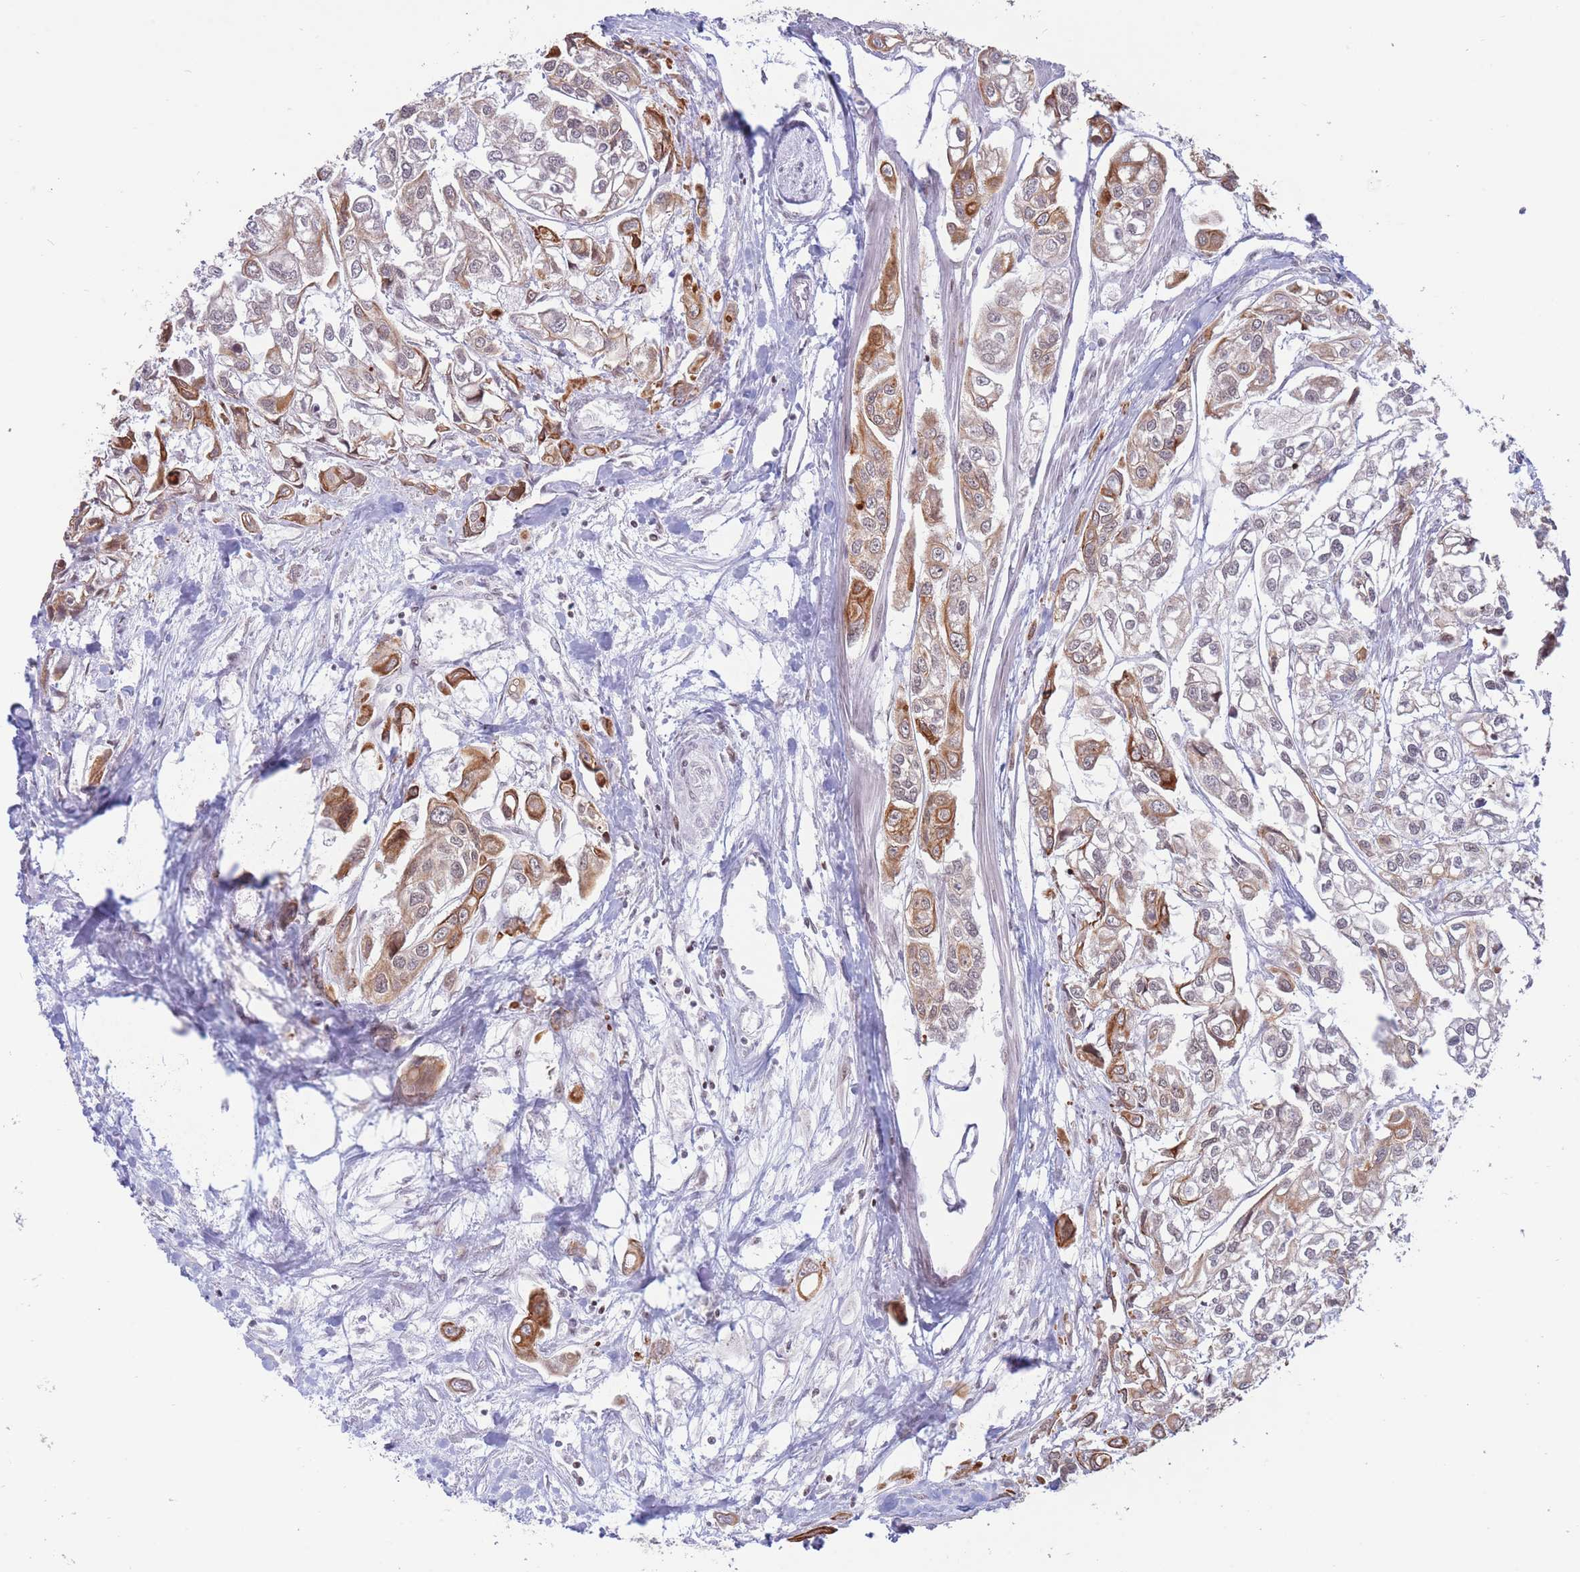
{"staining": {"intensity": "moderate", "quantity": "25%-75%", "location": "cytoplasmic/membranous"}, "tissue": "urothelial cancer", "cell_type": "Tumor cells", "image_type": "cancer", "snomed": [{"axis": "morphology", "description": "Urothelial carcinoma, High grade"}, {"axis": "topography", "description": "Urinary bladder"}], "caption": "Immunohistochemical staining of human high-grade urothelial carcinoma demonstrates medium levels of moderate cytoplasmic/membranous expression in about 25%-75% of tumor cells.", "gene": "TARBP2", "patient": {"sex": "male", "age": 67}}